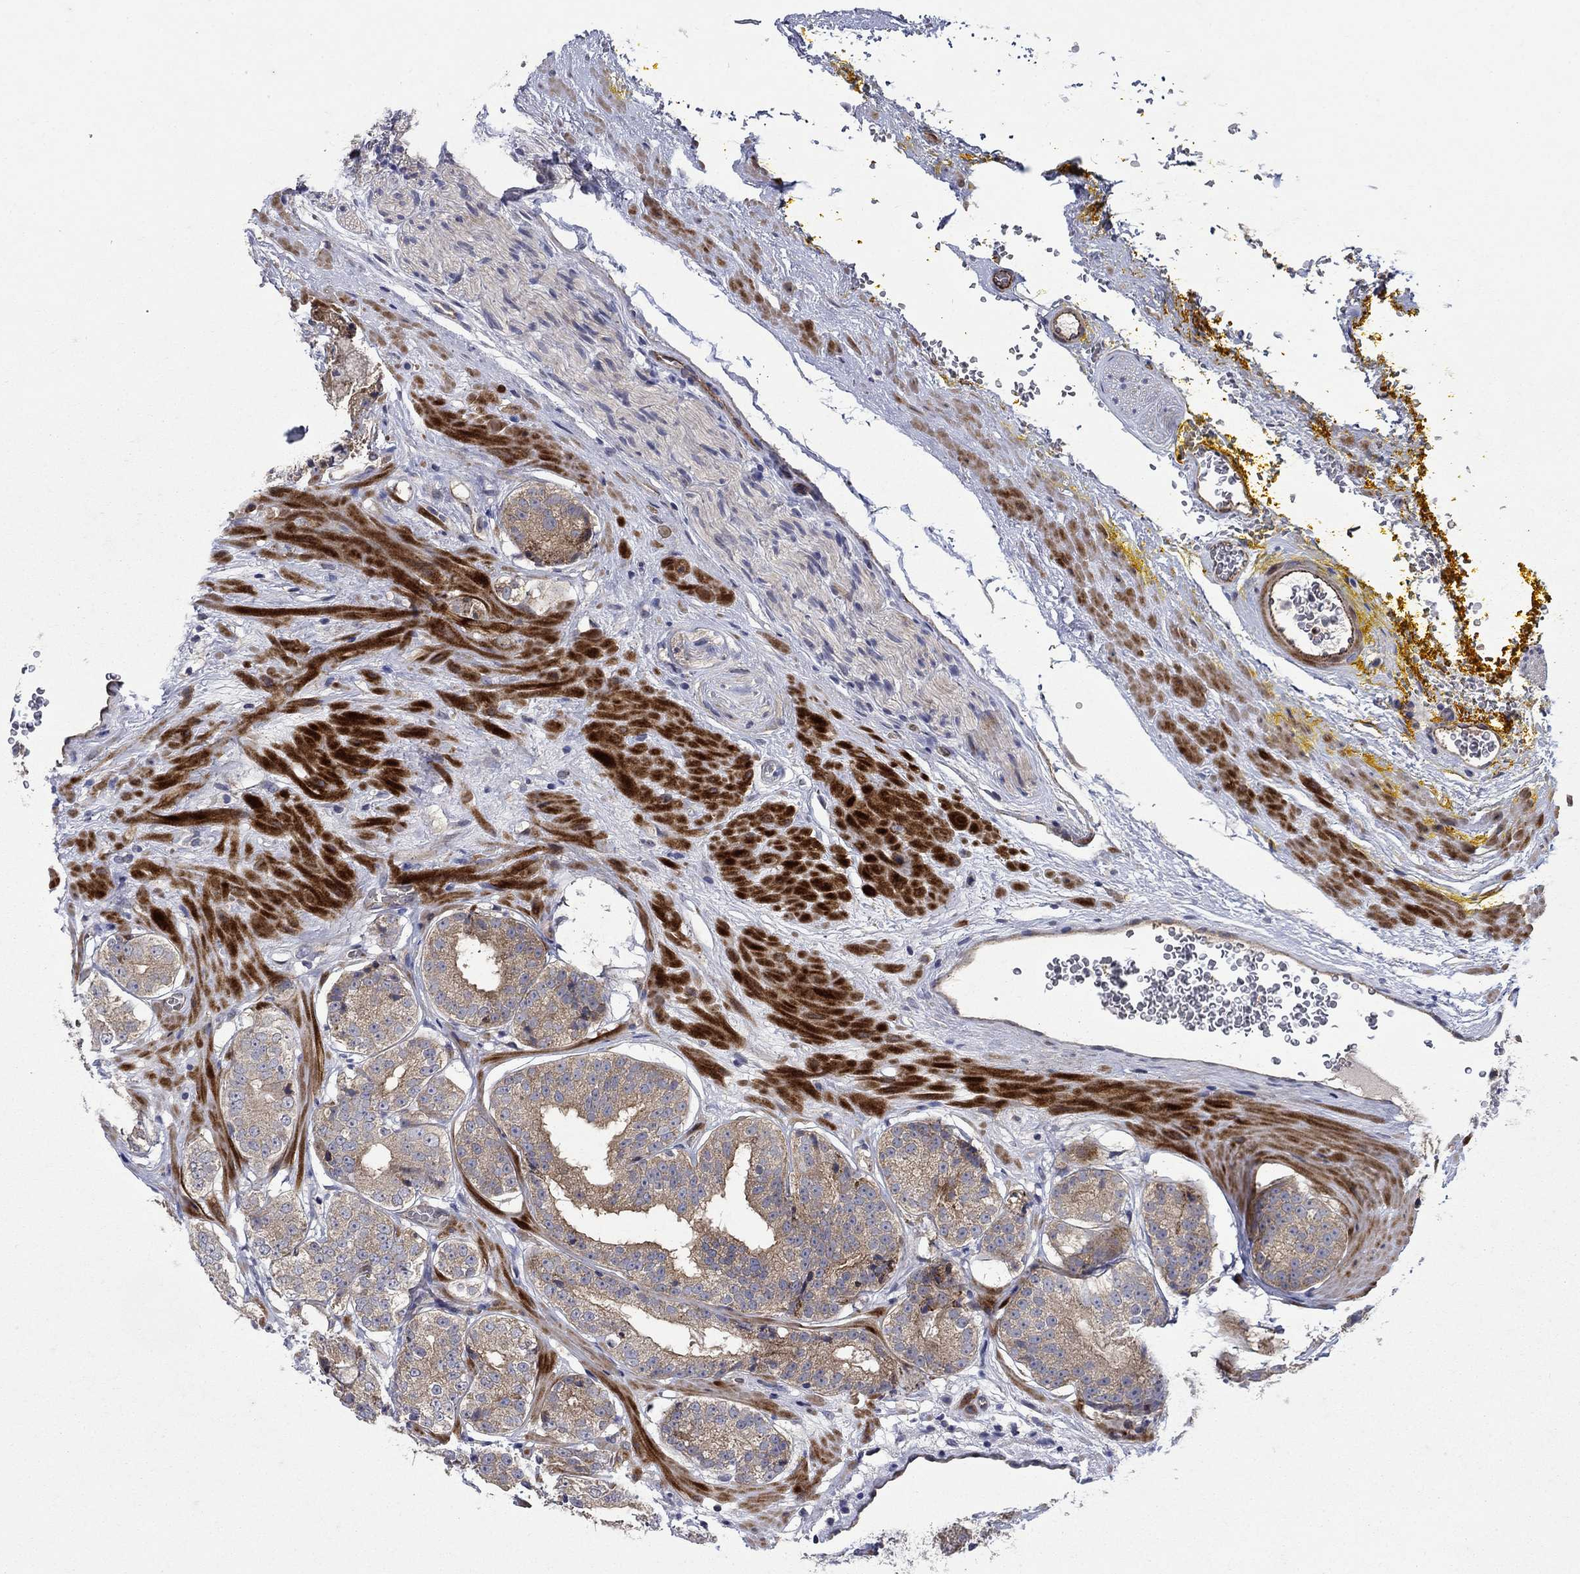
{"staining": {"intensity": "weak", "quantity": "25%-75%", "location": "cytoplasmic/membranous"}, "tissue": "prostate cancer", "cell_type": "Tumor cells", "image_type": "cancer", "snomed": [{"axis": "morphology", "description": "Adenocarcinoma, Low grade"}, {"axis": "topography", "description": "Prostate"}], "caption": "A low amount of weak cytoplasmic/membranous positivity is identified in about 25%-75% of tumor cells in low-grade adenocarcinoma (prostate) tissue.", "gene": "SLC7A1", "patient": {"sex": "male", "age": 60}}